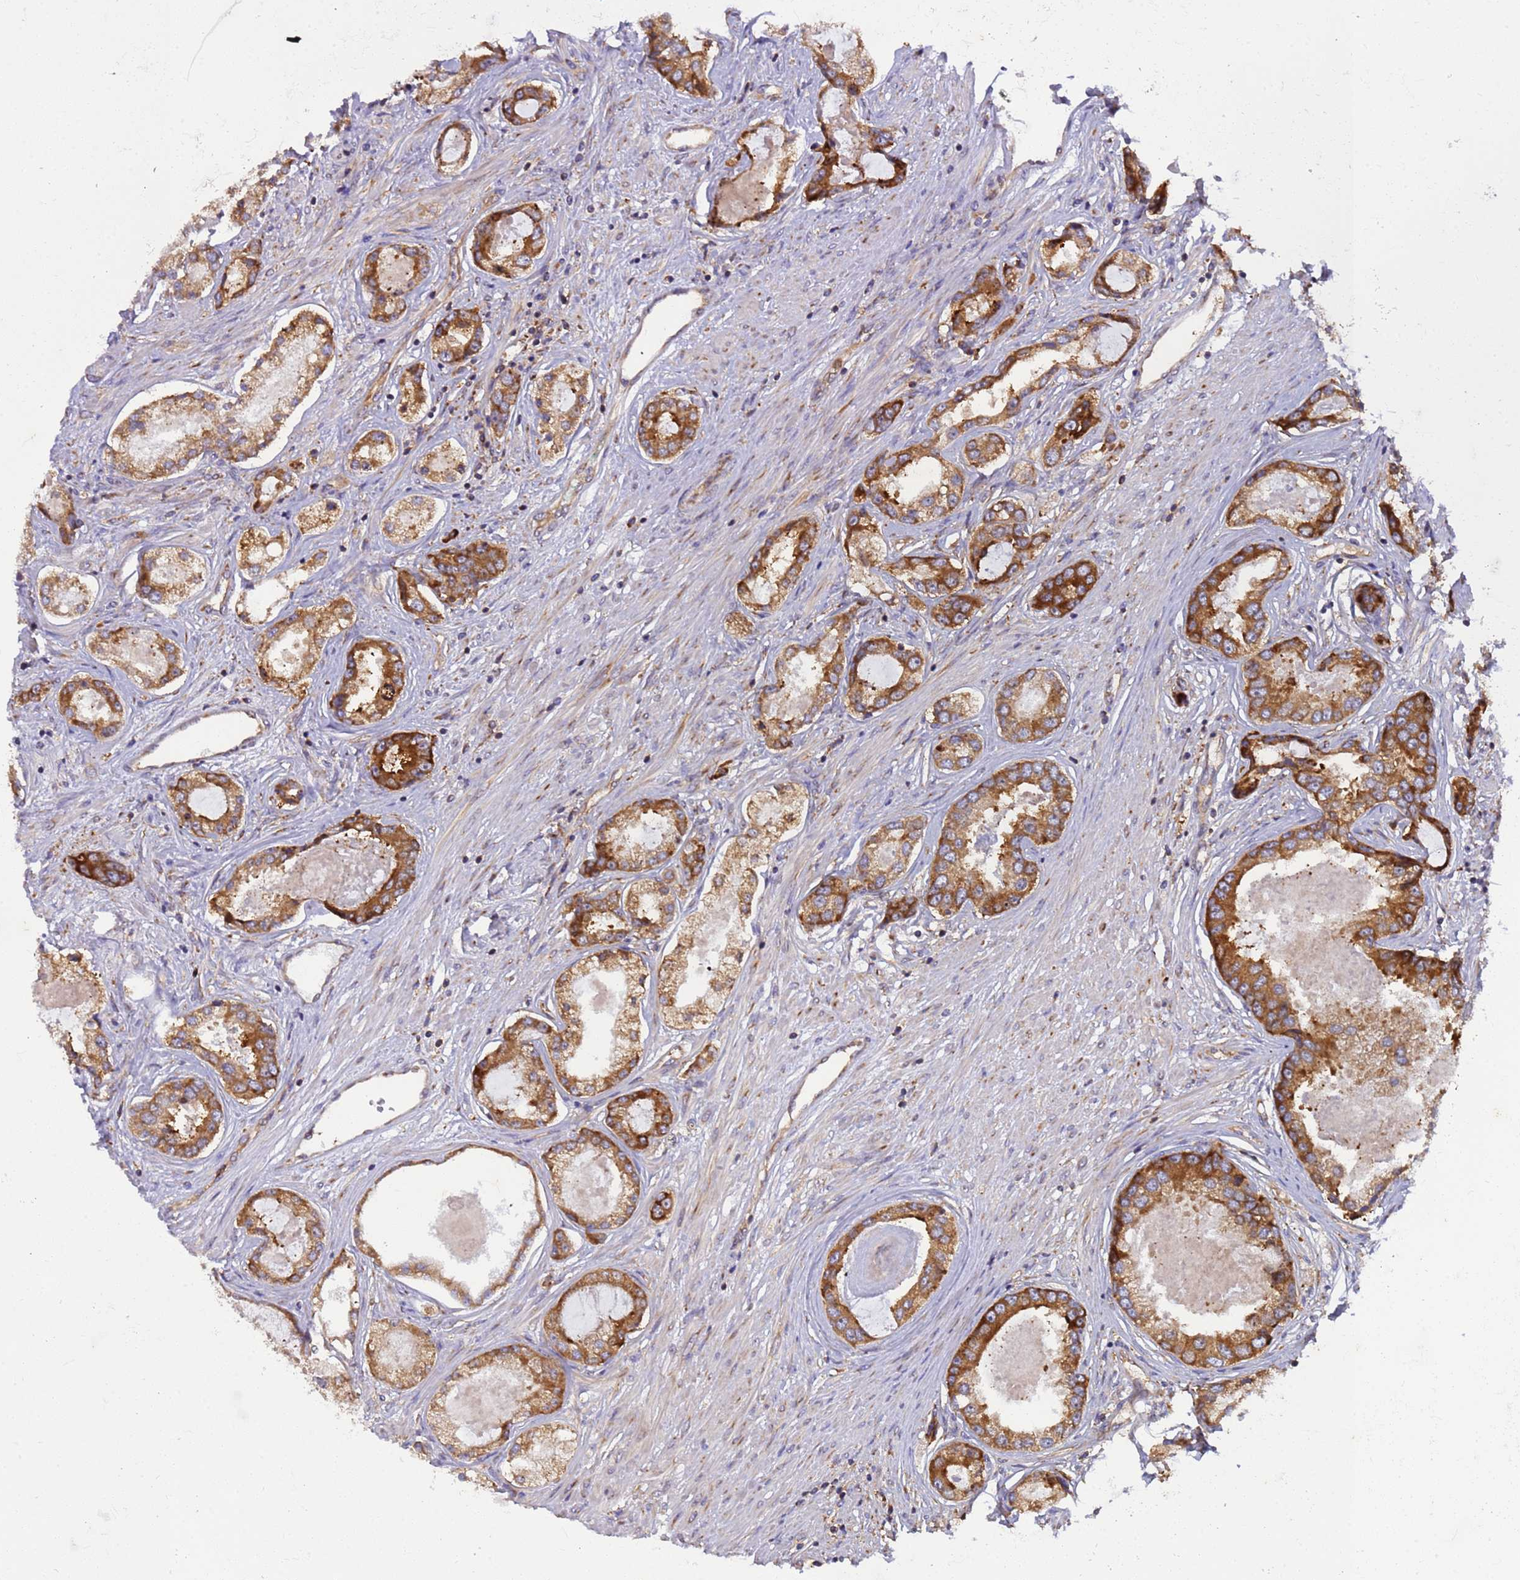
{"staining": {"intensity": "strong", "quantity": ">75%", "location": "cytoplasmic/membranous"}, "tissue": "prostate cancer", "cell_type": "Tumor cells", "image_type": "cancer", "snomed": [{"axis": "morphology", "description": "Adenocarcinoma, Low grade"}, {"axis": "topography", "description": "Prostate"}], "caption": "An image of human prostate low-grade adenocarcinoma stained for a protein reveals strong cytoplasmic/membranous brown staining in tumor cells. The staining was performed using DAB (3,3'-diaminobenzidine), with brown indicating positive protein expression. Nuclei are stained blue with hematoxylin.", "gene": "RPL36", "patient": {"sex": "male", "age": 68}}